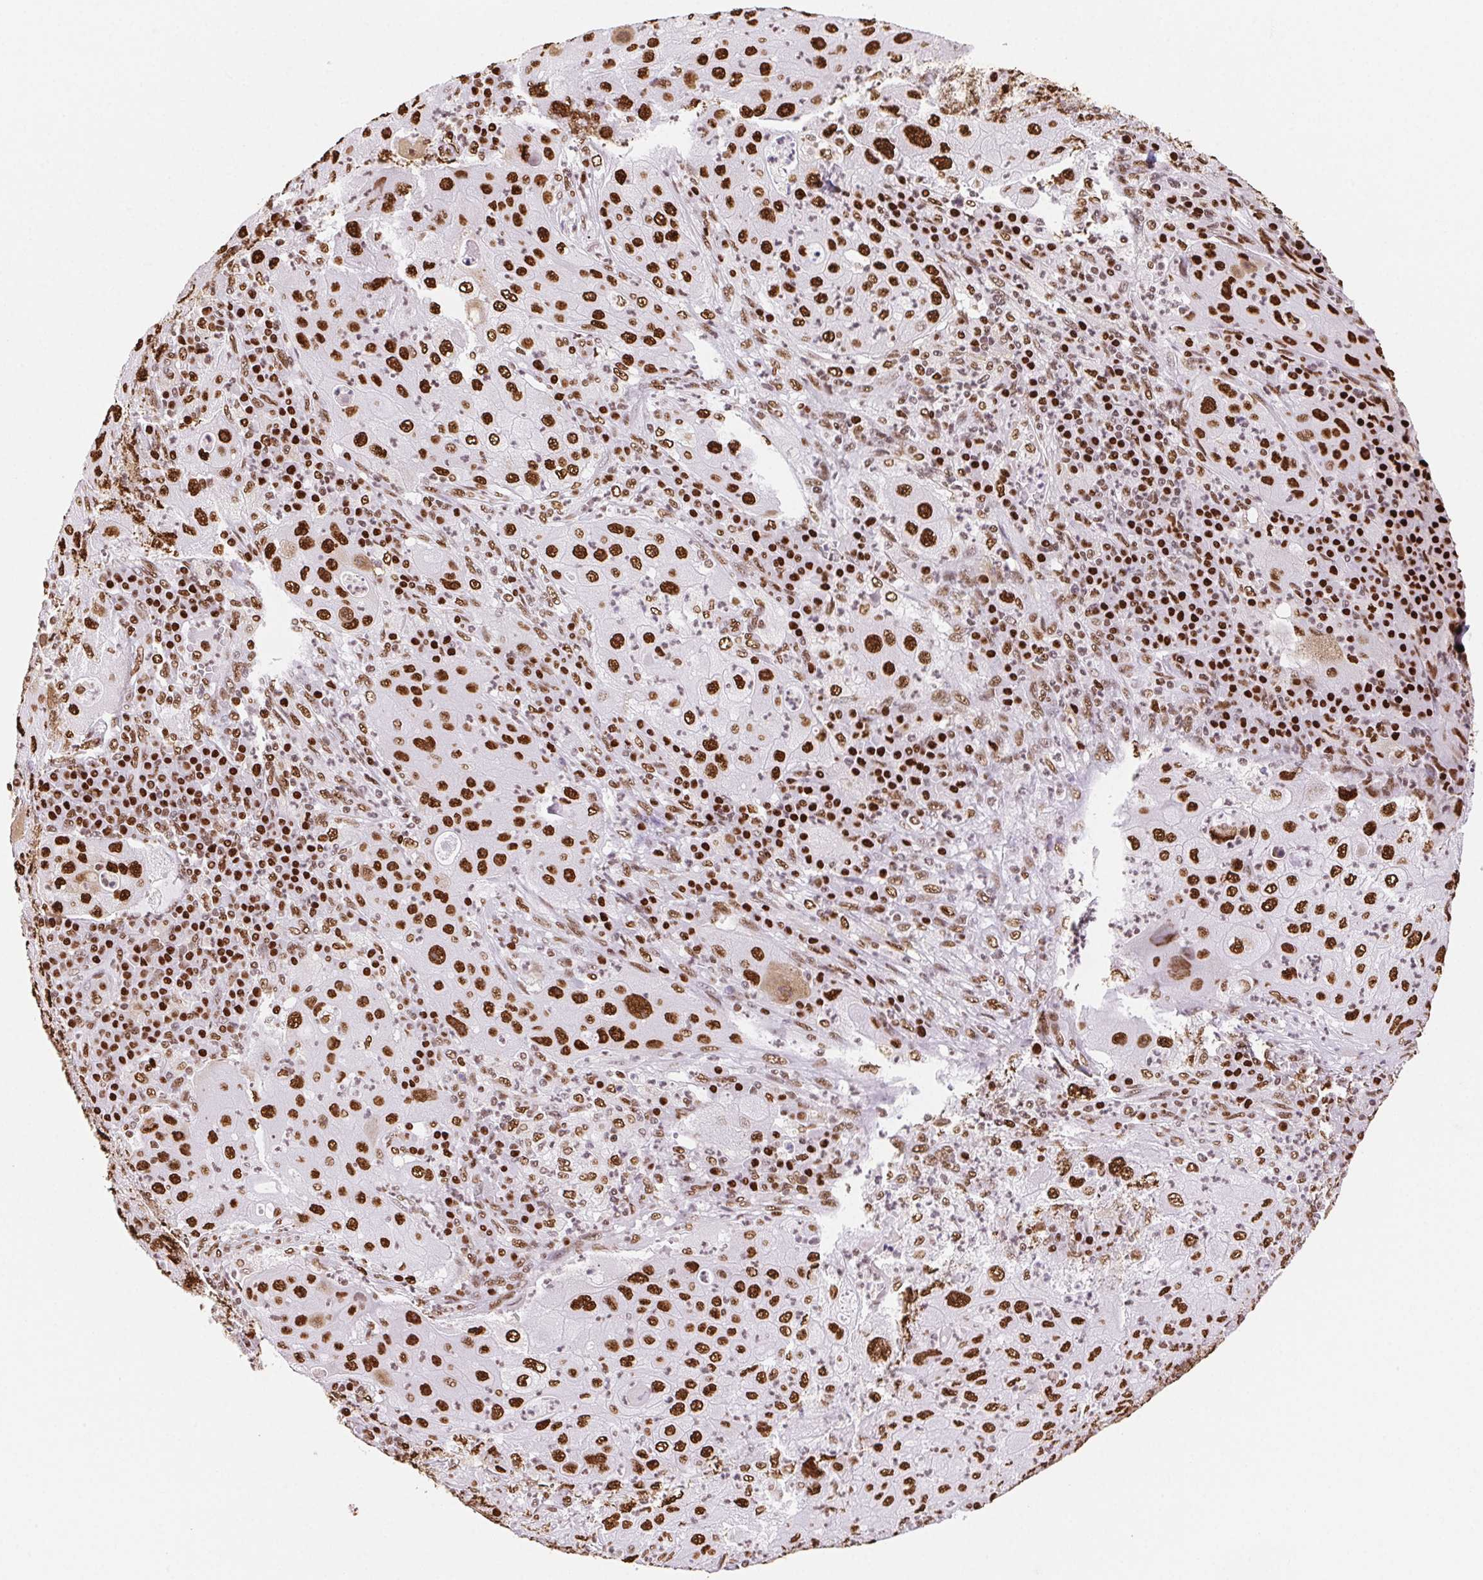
{"staining": {"intensity": "strong", "quantity": ">75%", "location": "nuclear"}, "tissue": "lung cancer", "cell_type": "Tumor cells", "image_type": "cancer", "snomed": [{"axis": "morphology", "description": "Squamous cell carcinoma, NOS"}, {"axis": "topography", "description": "Lung"}], "caption": "IHC (DAB) staining of lung cancer displays strong nuclear protein positivity in about >75% of tumor cells.", "gene": "SET", "patient": {"sex": "female", "age": 59}}